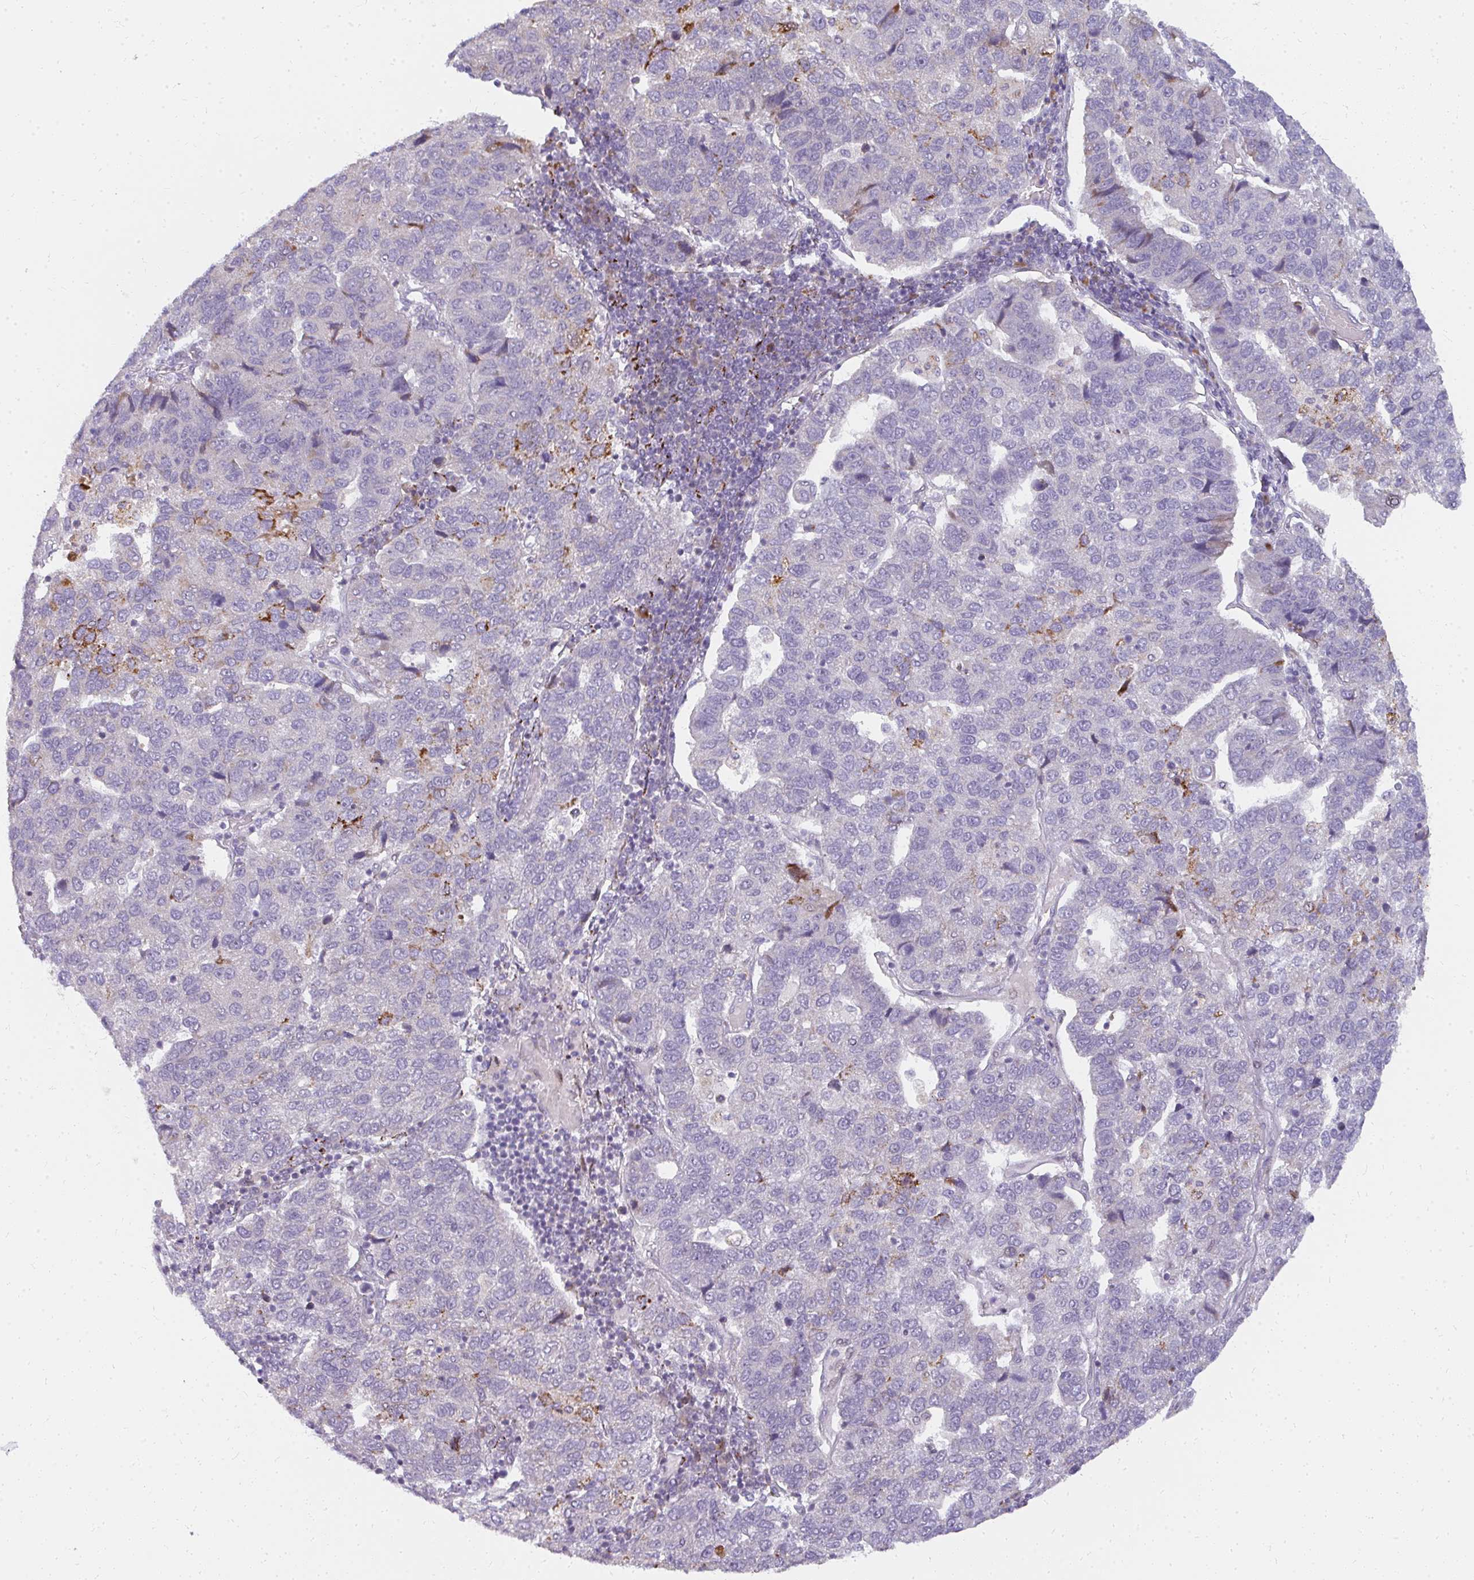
{"staining": {"intensity": "strong", "quantity": "<25%", "location": "cytoplasmic/membranous"}, "tissue": "pancreatic cancer", "cell_type": "Tumor cells", "image_type": "cancer", "snomed": [{"axis": "morphology", "description": "Adenocarcinoma, NOS"}, {"axis": "topography", "description": "Pancreas"}], "caption": "Pancreatic cancer (adenocarcinoma) tissue shows strong cytoplasmic/membranous positivity in about <25% of tumor cells", "gene": "PLA2G5", "patient": {"sex": "female", "age": 61}}